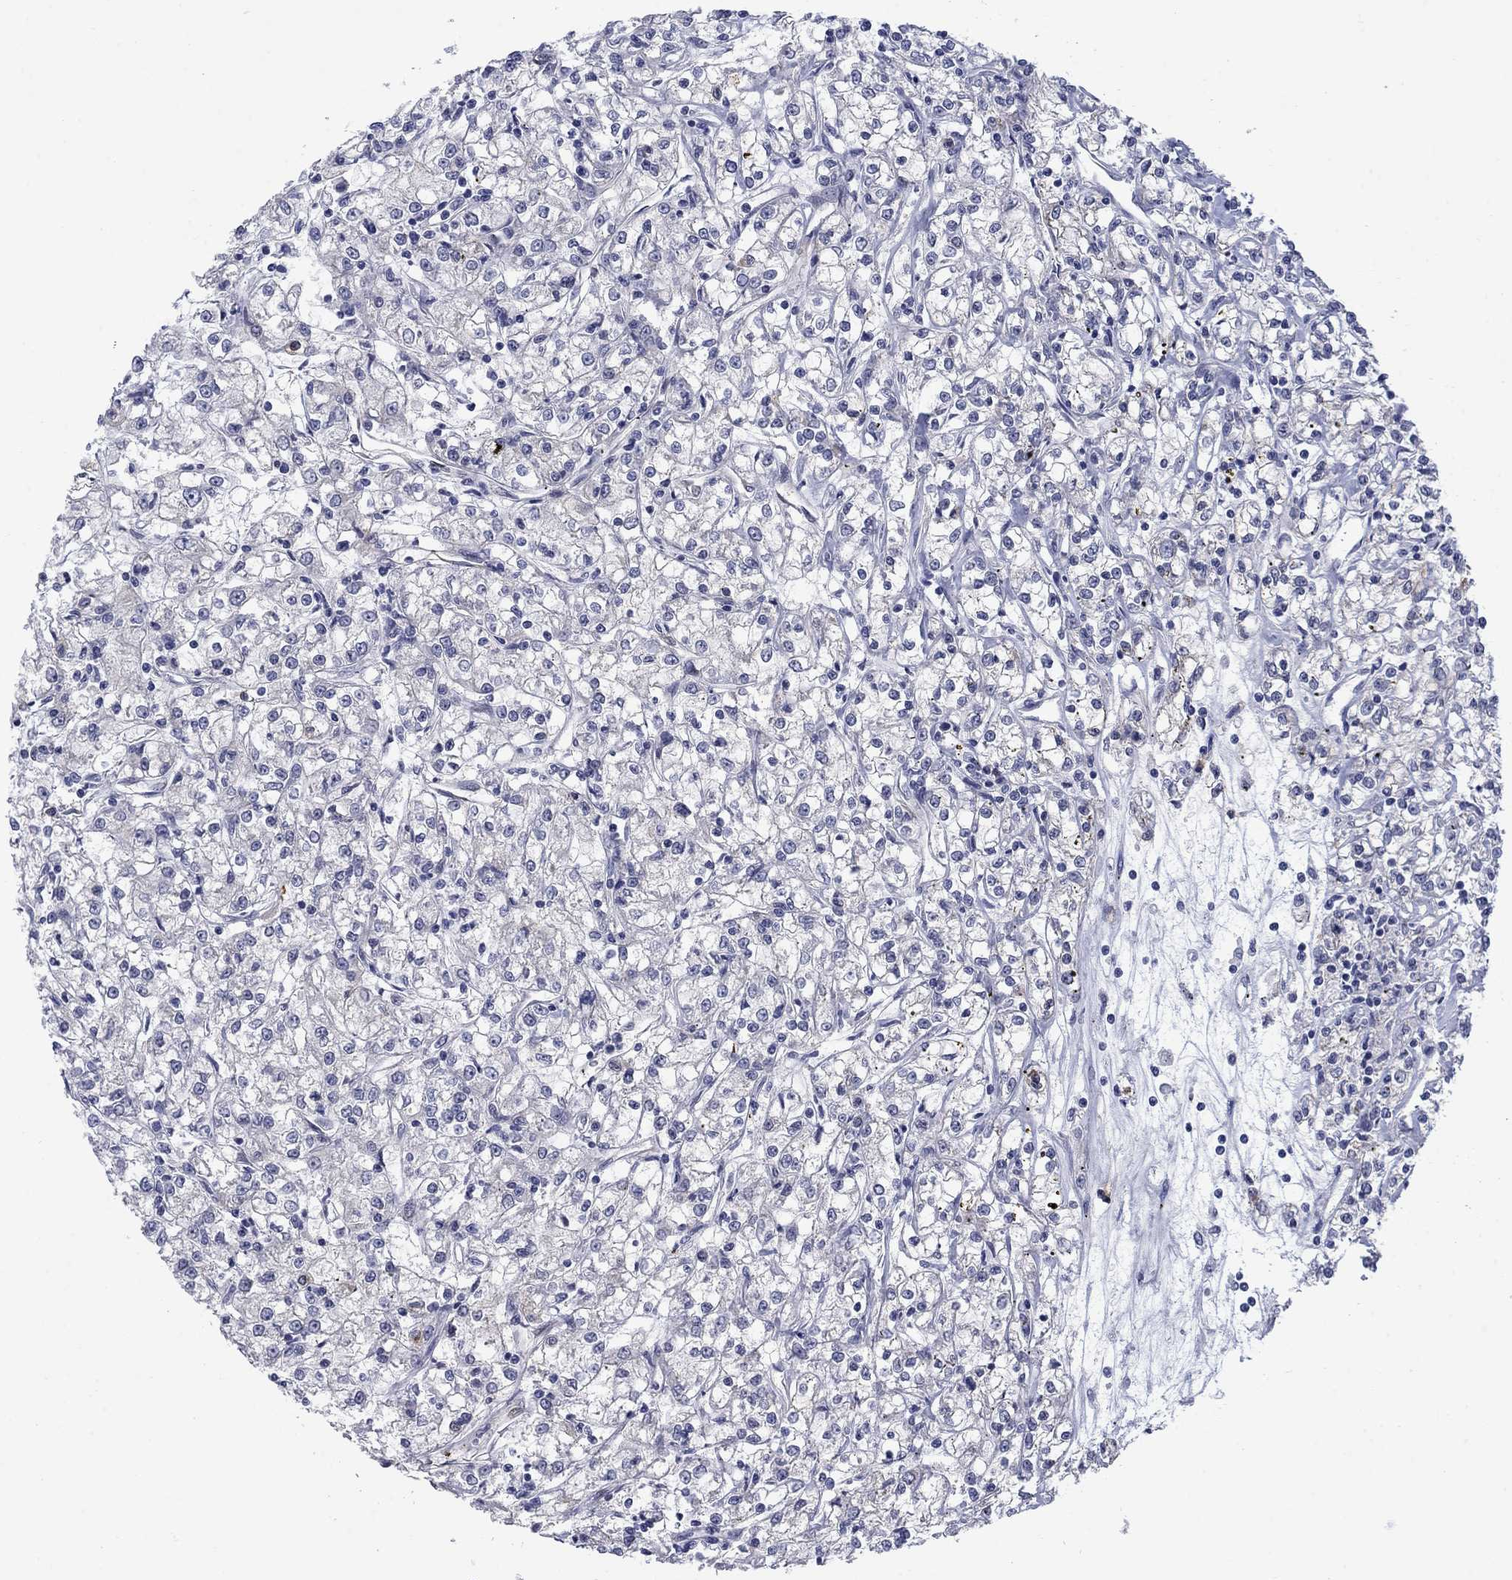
{"staining": {"intensity": "moderate", "quantity": "<25%", "location": "cytoplasmic/membranous"}, "tissue": "renal cancer", "cell_type": "Tumor cells", "image_type": "cancer", "snomed": [{"axis": "morphology", "description": "Adenocarcinoma, NOS"}, {"axis": "topography", "description": "Kidney"}], "caption": "This is an image of immunohistochemistry staining of renal cancer, which shows moderate positivity in the cytoplasmic/membranous of tumor cells.", "gene": "FXR1", "patient": {"sex": "female", "age": 59}}